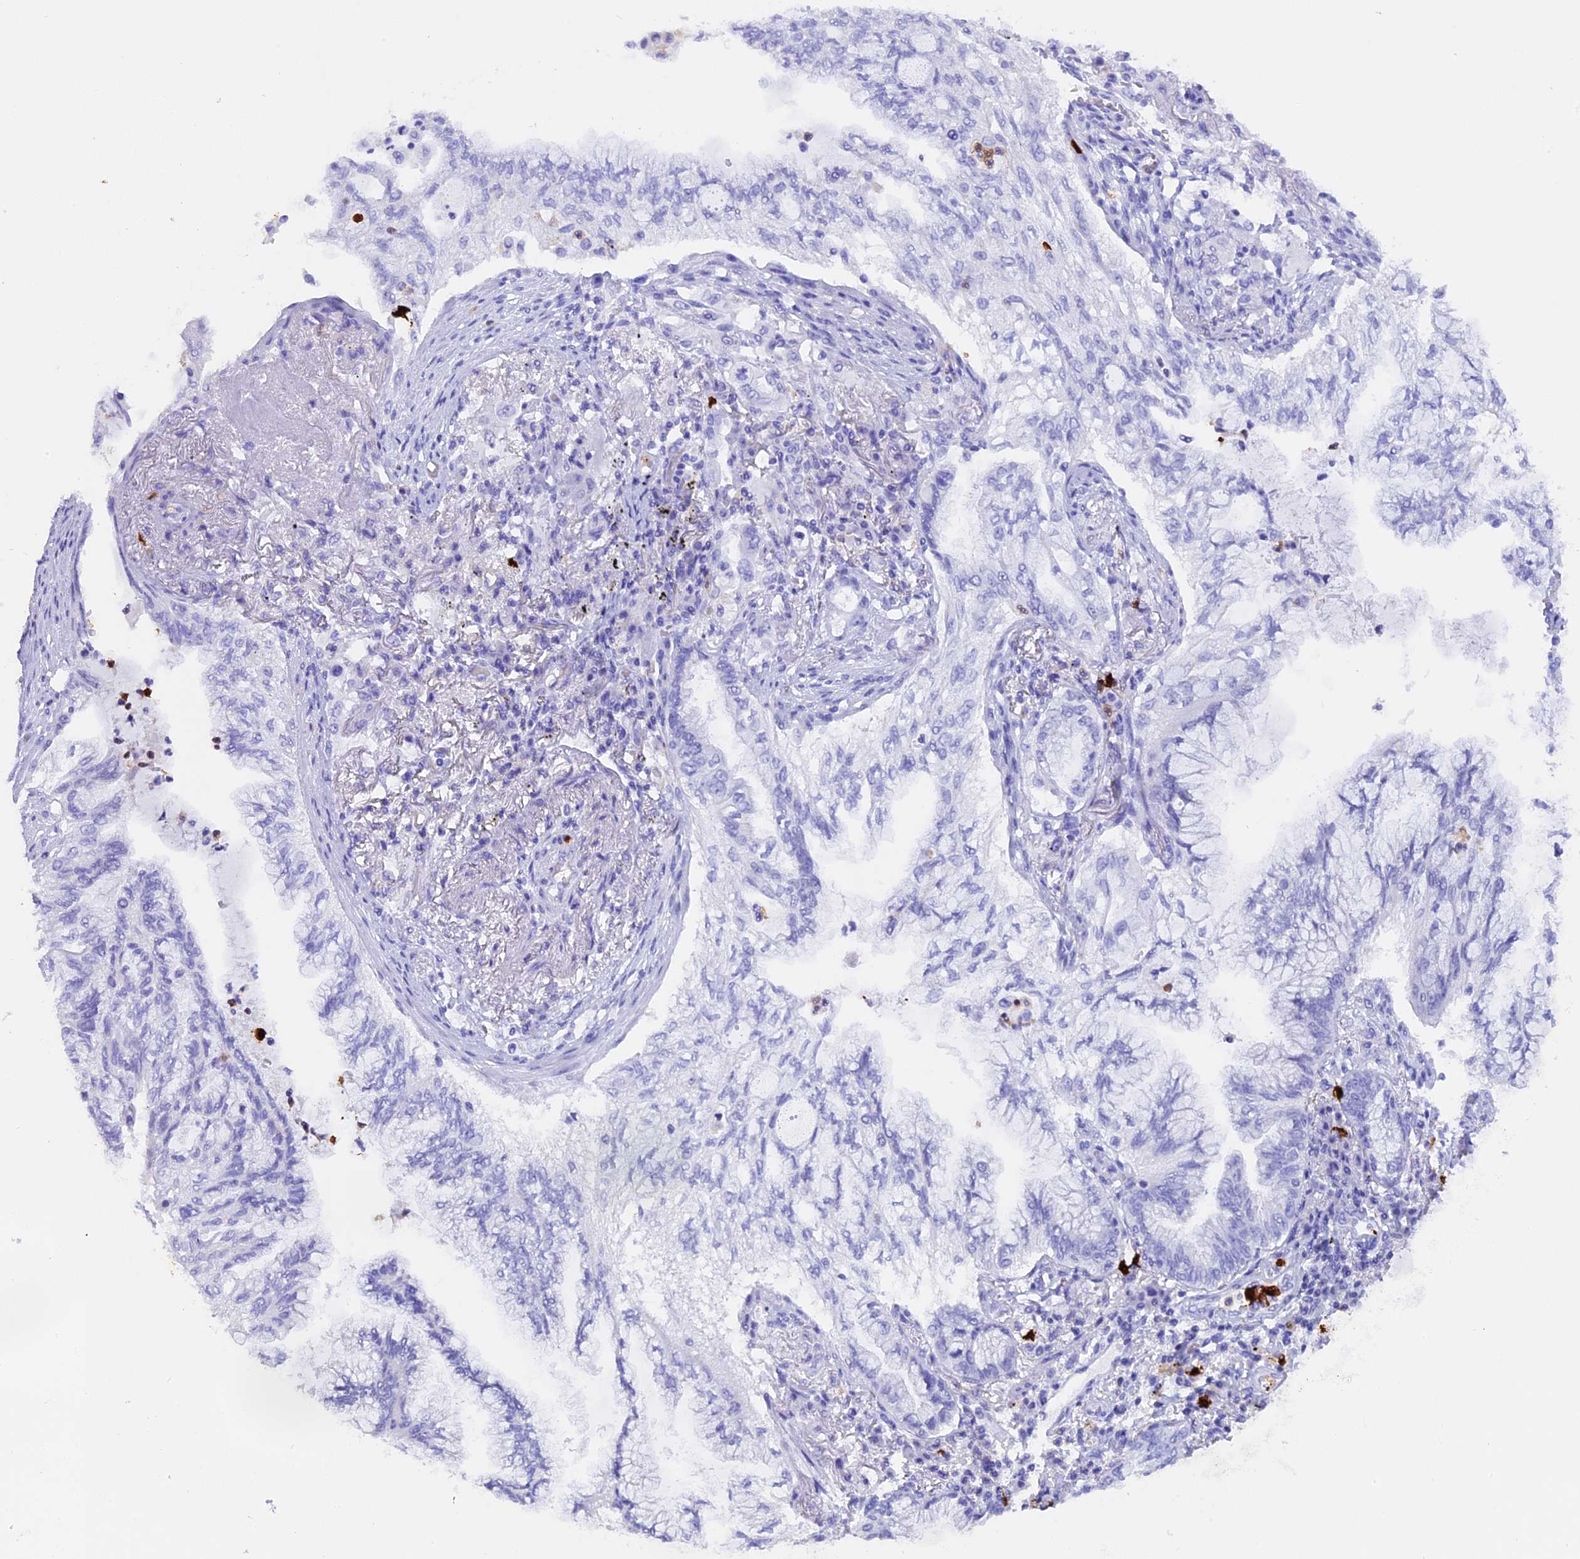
{"staining": {"intensity": "negative", "quantity": "none", "location": "none"}, "tissue": "lung cancer", "cell_type": "Tumor cells", "image_type": "cancer", "snomed": [{"axis": "morphology", "description": "Adenocarcinoma, NOS"}, {"axis": "topography", "description": "Lung"}], "caption": "High power microscopy image of an immunohistochemistry (IHC) photomicrograph of adenocarcinoma (lung), revealing no significant staining in tumor cells. Brightfield microscopy of IHC stained with DAB (3,3'-diaminobenzidine) (brown) and hematoxylin (blue), captured at high magnification.", "gene": "CLC", "patient": {"sex": "female", "age": 70}}